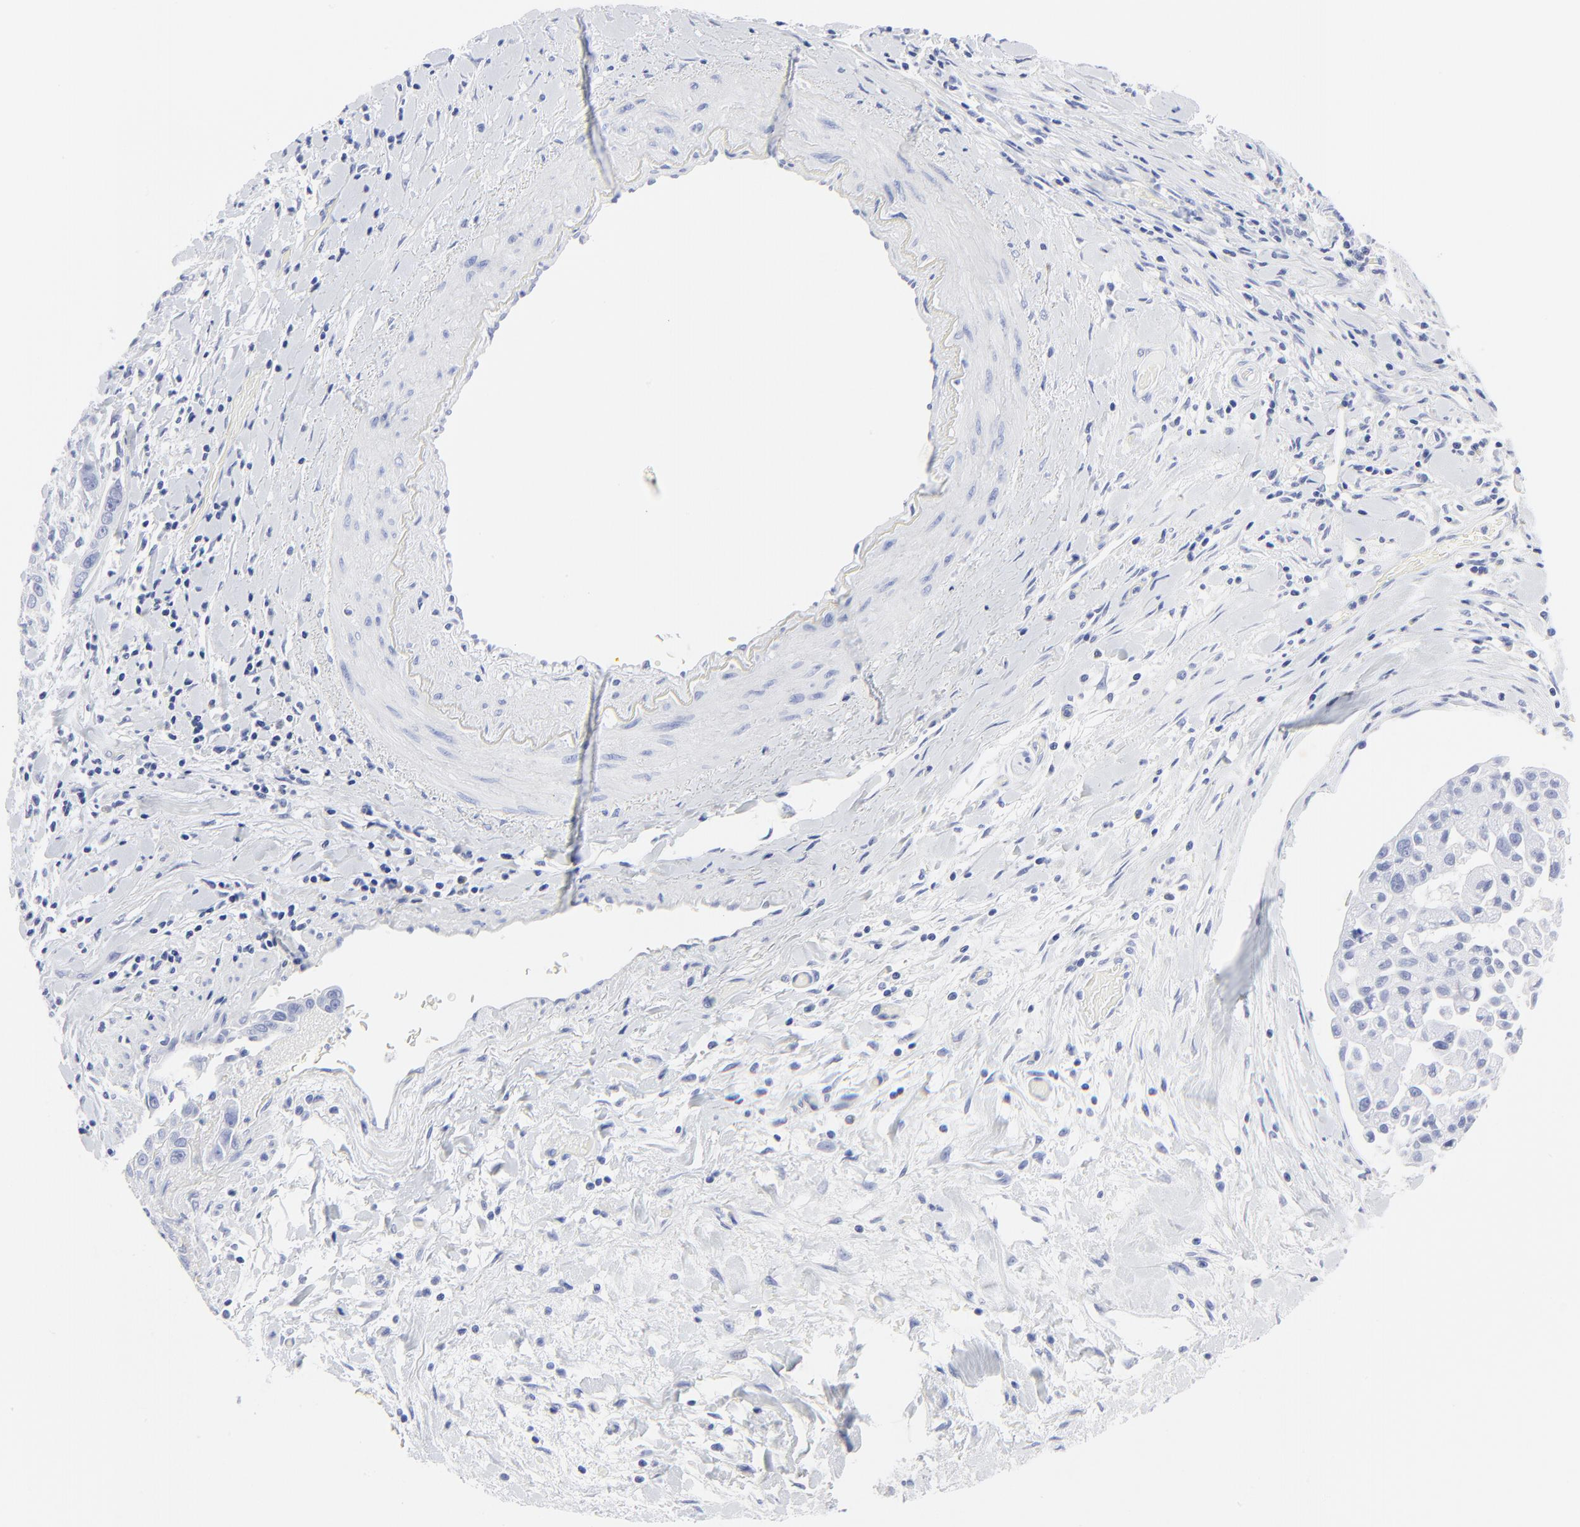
{"staining": {"intensity": "negative", "quantity": "none", "location": "none"}, "tissue": "pancreatic cancer", "cell_type": "Tumor cells", "image_type": "cancer", "snomed": [{"axis": "morphology", "description": "Adenocarcinoma, NOS"}, {"axis": "topography", "description": "Pancreas"}], "caption": "Tumor cells show no significant protein staining in pancreatic cancer. The staining is performed using DAB (3,3'-diaminobenzidine) brown chromogen with nuclei counter-stained in using hematoxylin.", "gene": "PSD3", "patient": {"sex": "female", "age": 52}}